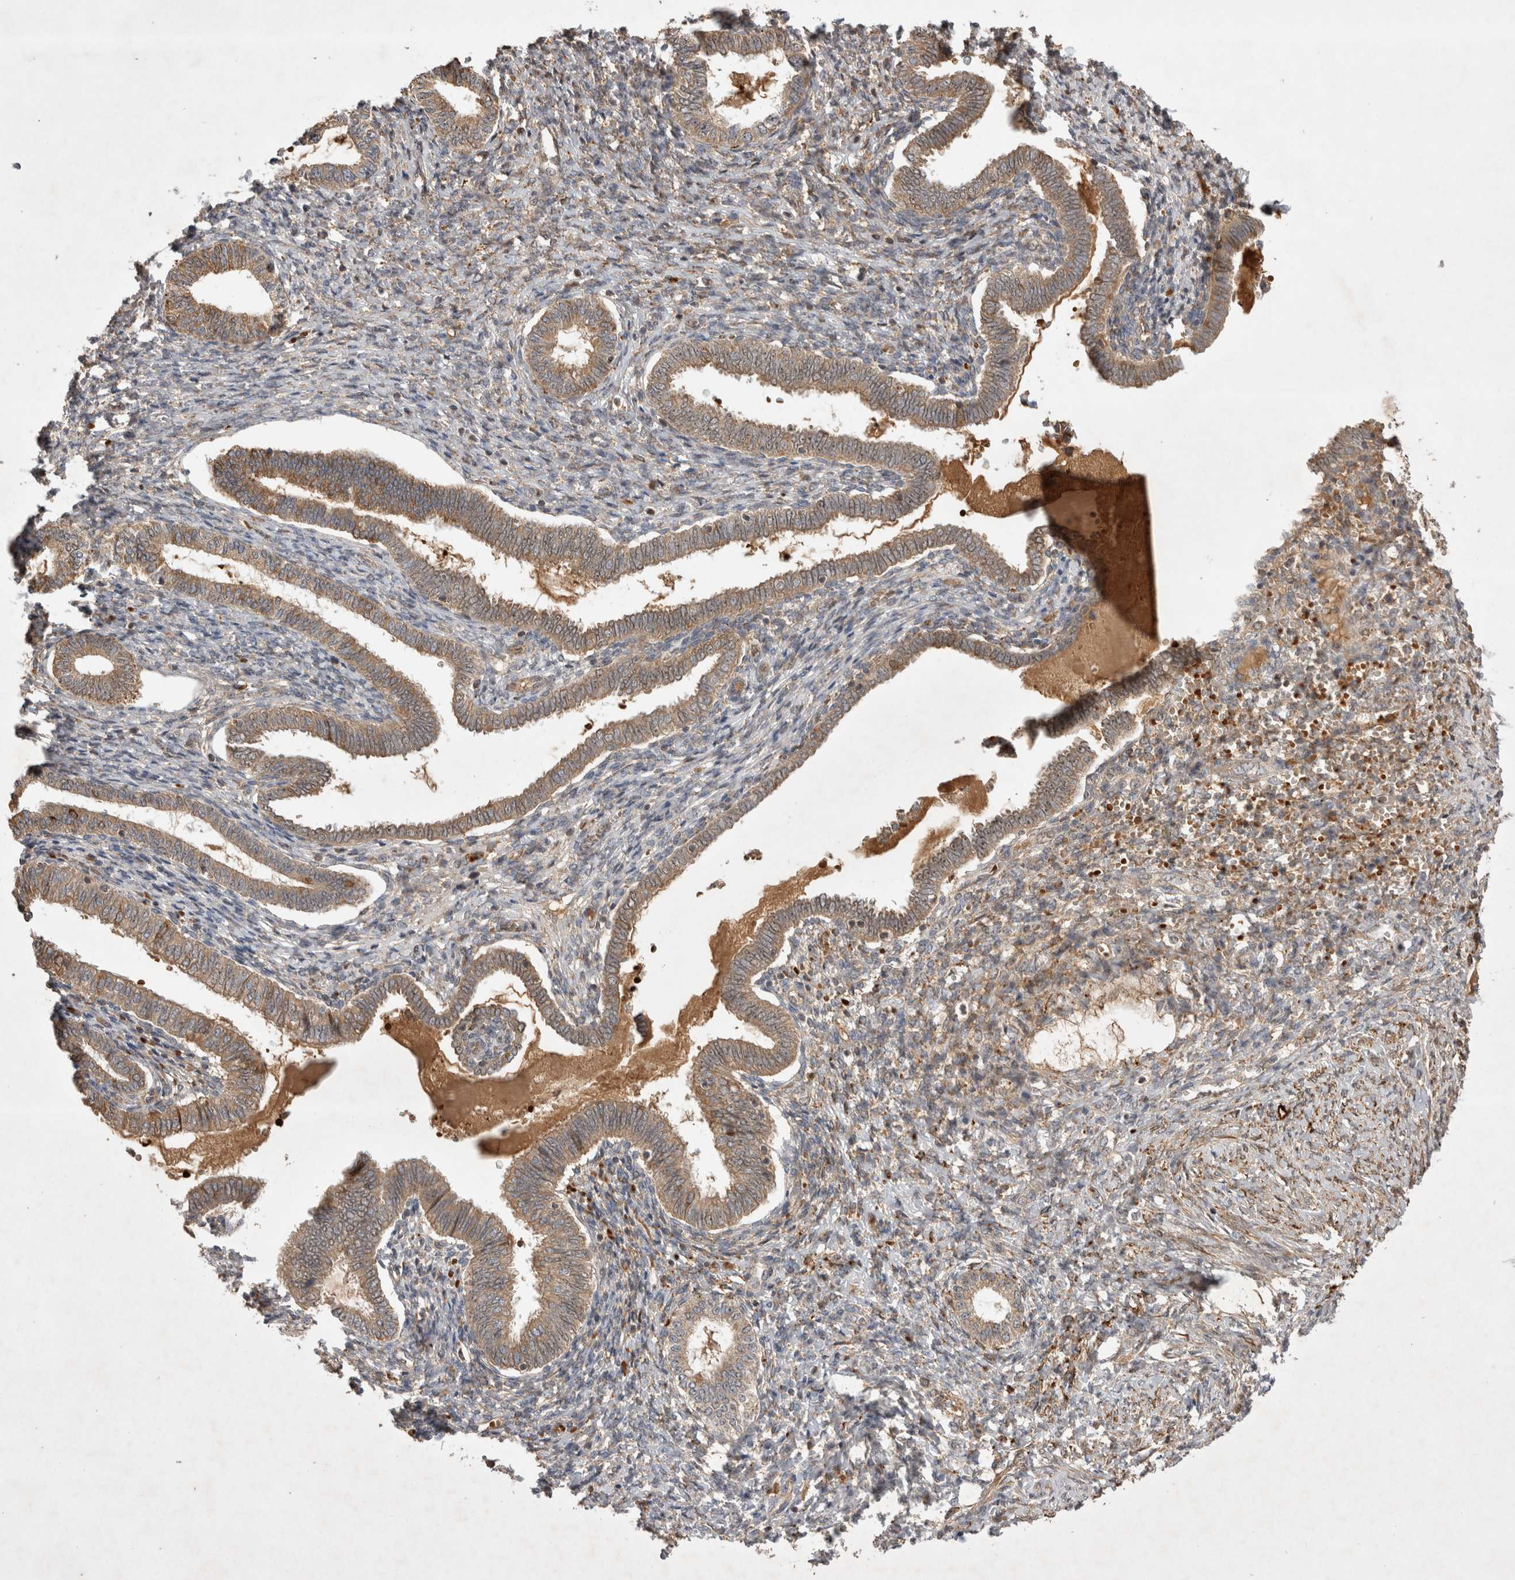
{"staining": {"intensity": "moderate", "quantity": "<25%", "location": "cytoplasmic/membranous"}, "tissue": "endometrium", "cell_type": "Cells in endometrial stroma", "image_type": "normal", "snomed": [{"axis": "morphology", "description": "Normal tissue, NOS"}, {"axis": "topography", "description": "Endometrium"}], "caption": "An IHC image of unremarkable tissue is shown. Protein staining in brown labels moderate cytoplasmic/membranous positivity in endometrium within cells in endometrial stroma.", "gene": "FAM221A", "patient": {"sex": "female", "age": 77}}